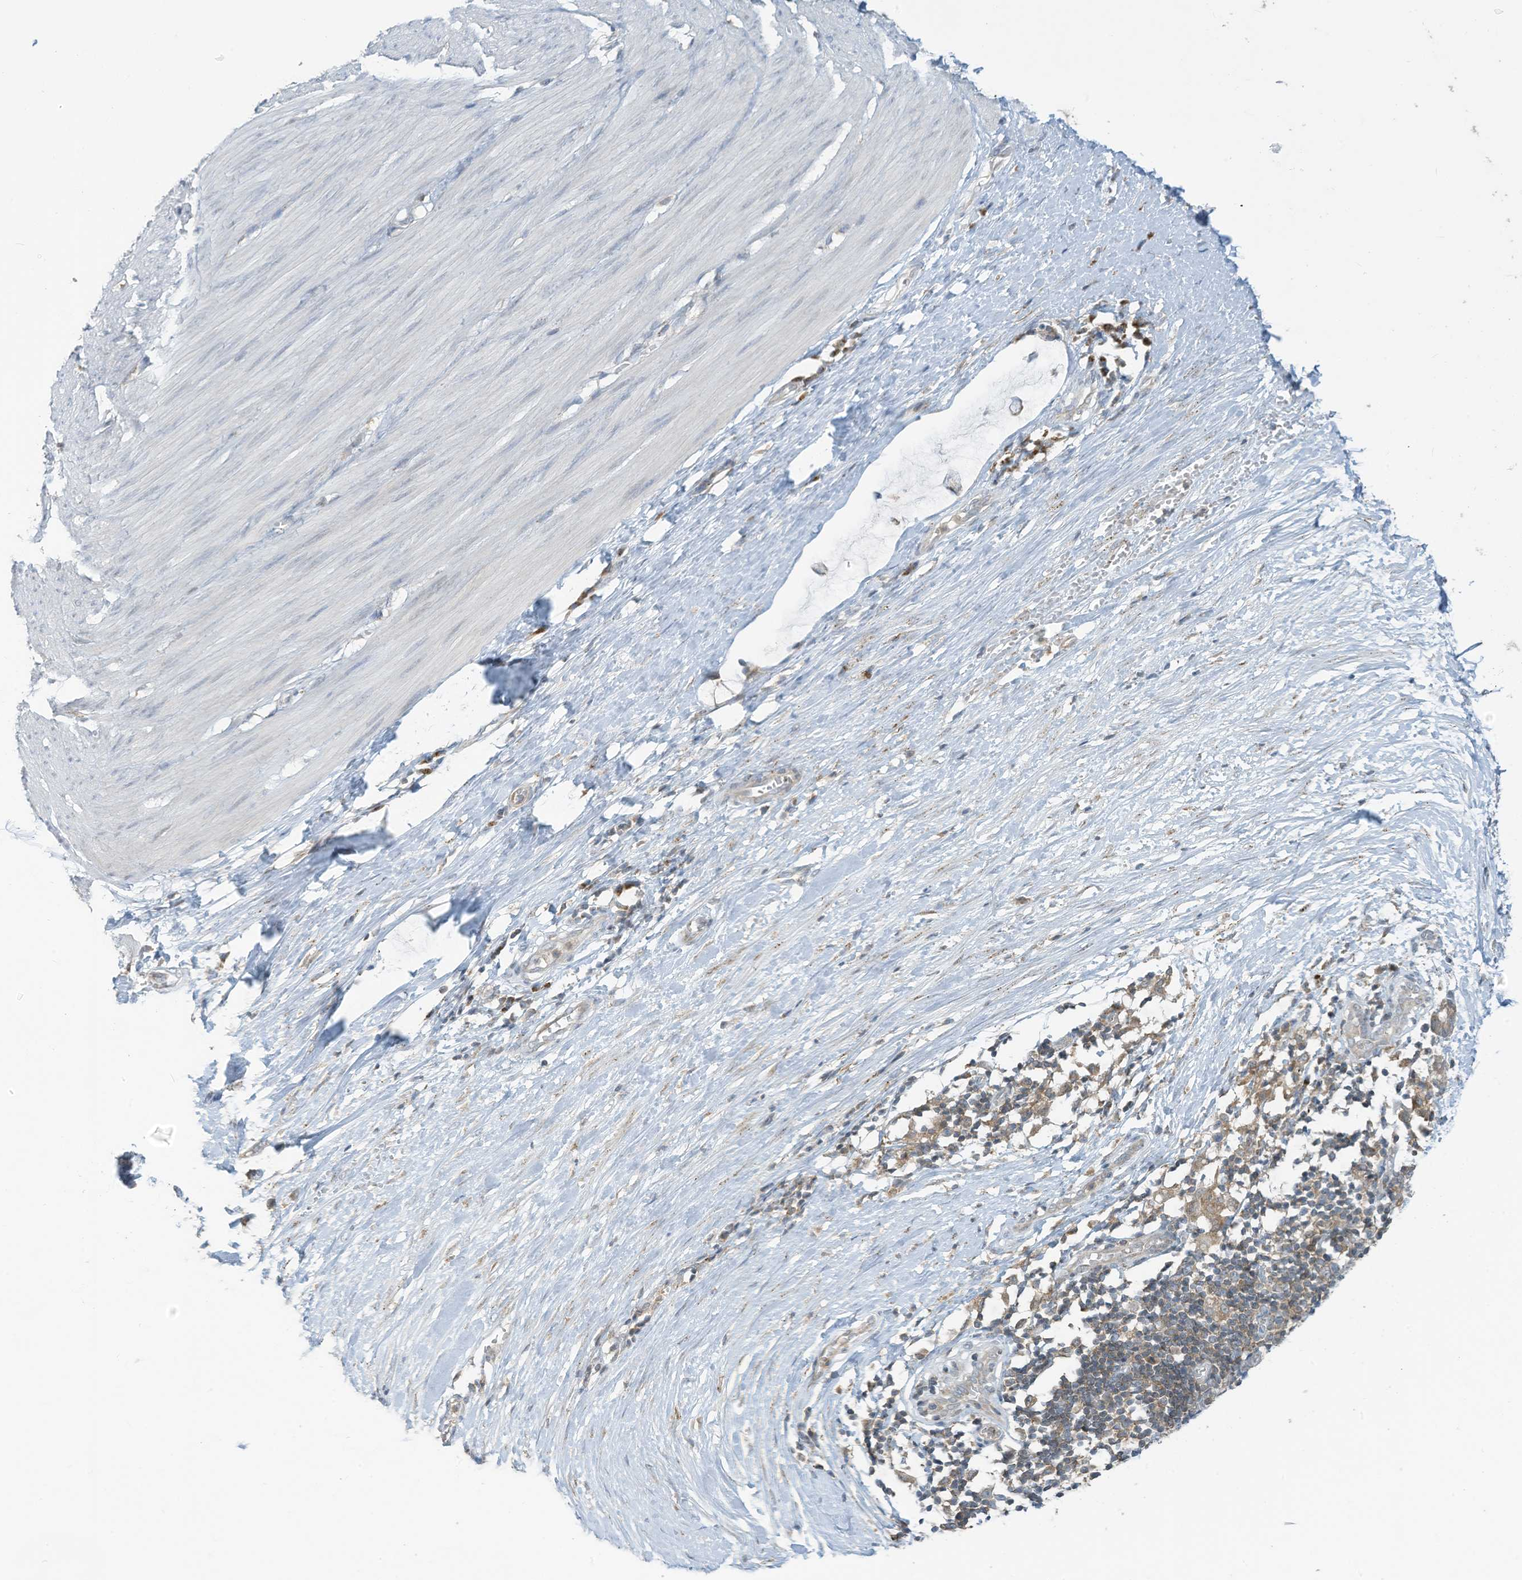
{"staining": {"intensity": "negative", "quantity": "none", "location": "none"}, "tissue": "smooth muscle", "cell_type": "Smooth muscle cells", "image_type": "normal", "snomed": [{"axis": "morphology", "description": "Normal tissue, NOS"}, {"axis": "morphology", "description": "Adenocarcinoma, NOS"}, {"axis": "topography", "description": "Colon"}, {"axis": "topography", "description": "Peripheral nerve tissue"}], "caption": "High magnification brightfield microscopy of normal smooth muscle stained with DAB (3,3'-diaminobenzidine) (brown) and counterstained with hematoxylin (blue): smooth muscle cells show no significant staining.", "gene": "PARVG", "patient": {"sex": "male", "age": 14}}